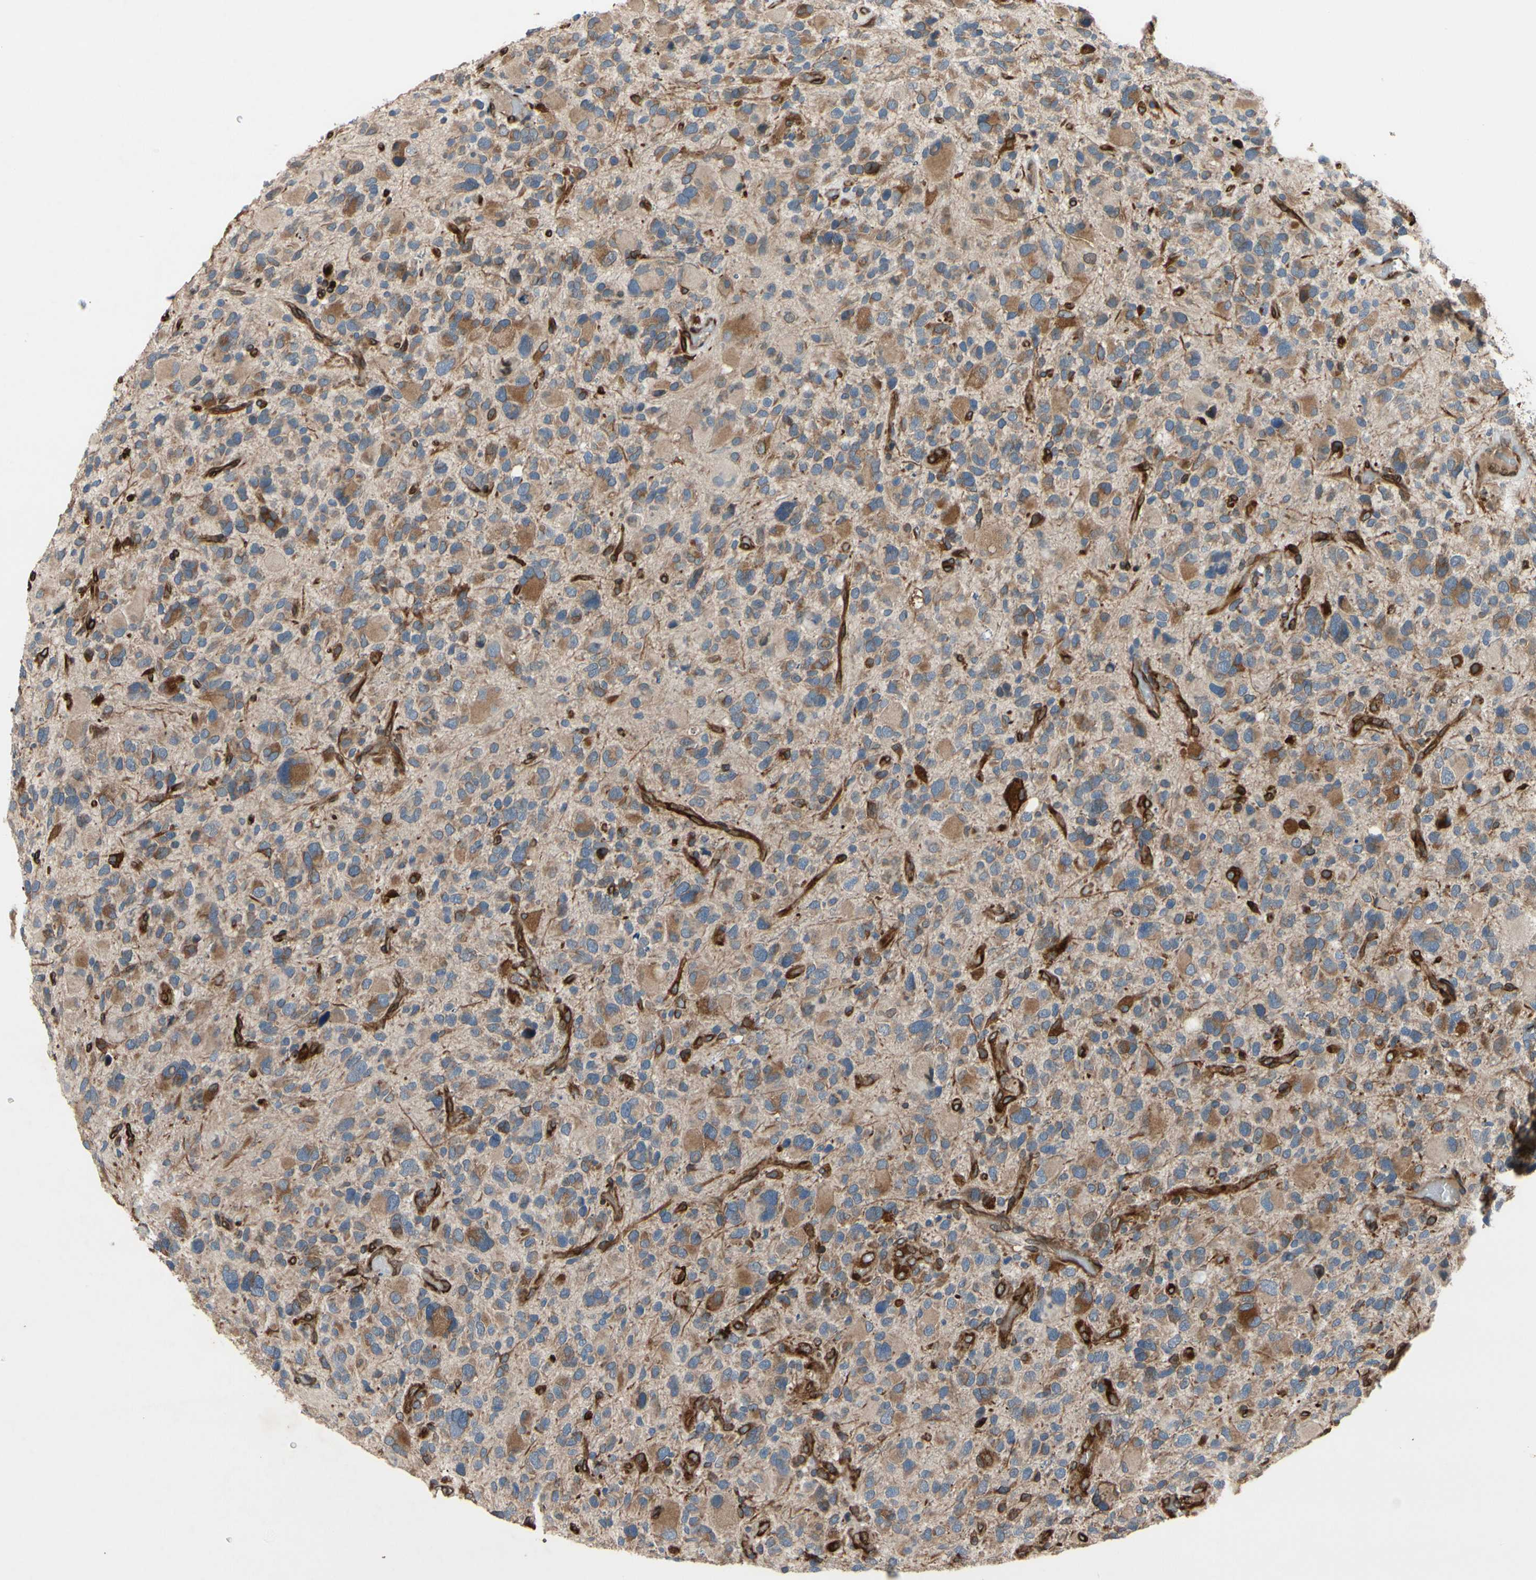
{"staining": {"intensity": "strong", "quantity": "25%-75%", "location": "cytoplasmic/membranous"}, "tissue": "glioma", "cell_type": "Tumor cells", "image_type": "cancer", "snomed": [{"axis": "morphology", "description": "Glioma, malignant, High grade"}, {"axis": "topography", "description": "Brain"}], "caption": "This image exhibits immunohistochemistry staining of human high-grade glioma (malignant), with high strong cytoplasmic/membranous staining in approximately 25%-75% of tumor cells.", "gene": "PRXL2A", "patient": {"sex": "male", "age": 48}}